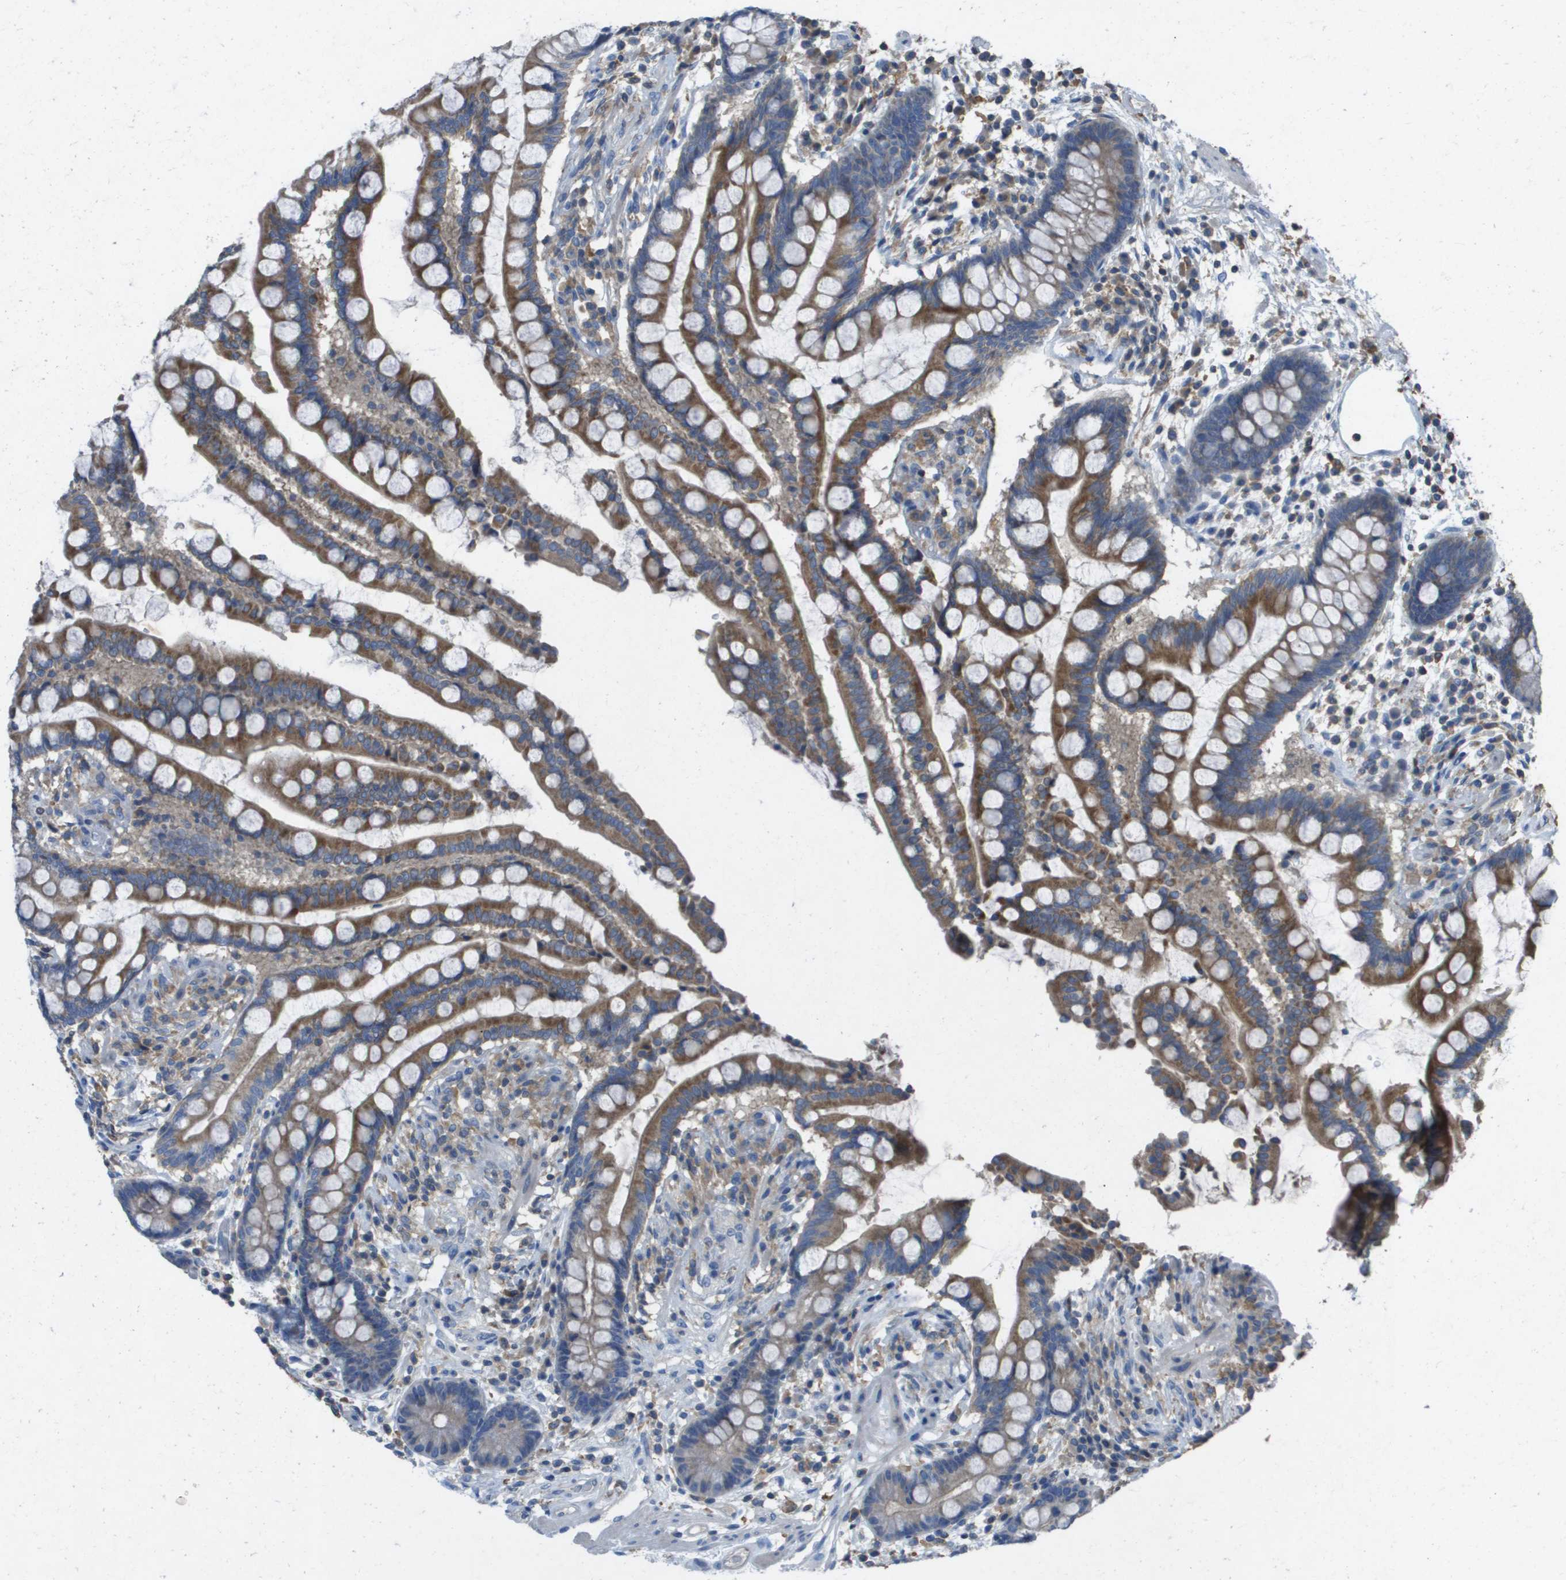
{"staining": {"intensity": "negative", "quantity": "none", "location": "none"}, "tissue": "colon", "cell_type": "Endothelial cells", "image_type": "normal", "snomed": [{"axis": "morphology", "description": "Normal tissue, NOS"}, {"axis": "topography", "description": "Colon"}], "caption": "Immunohistochemistry (IHC) micrograph of benign human colon stained for a protein (brown), which shows no expression in endothelial cells.", "gene": "CLCA4", "patient": {"sex": "male", "age": 73}}